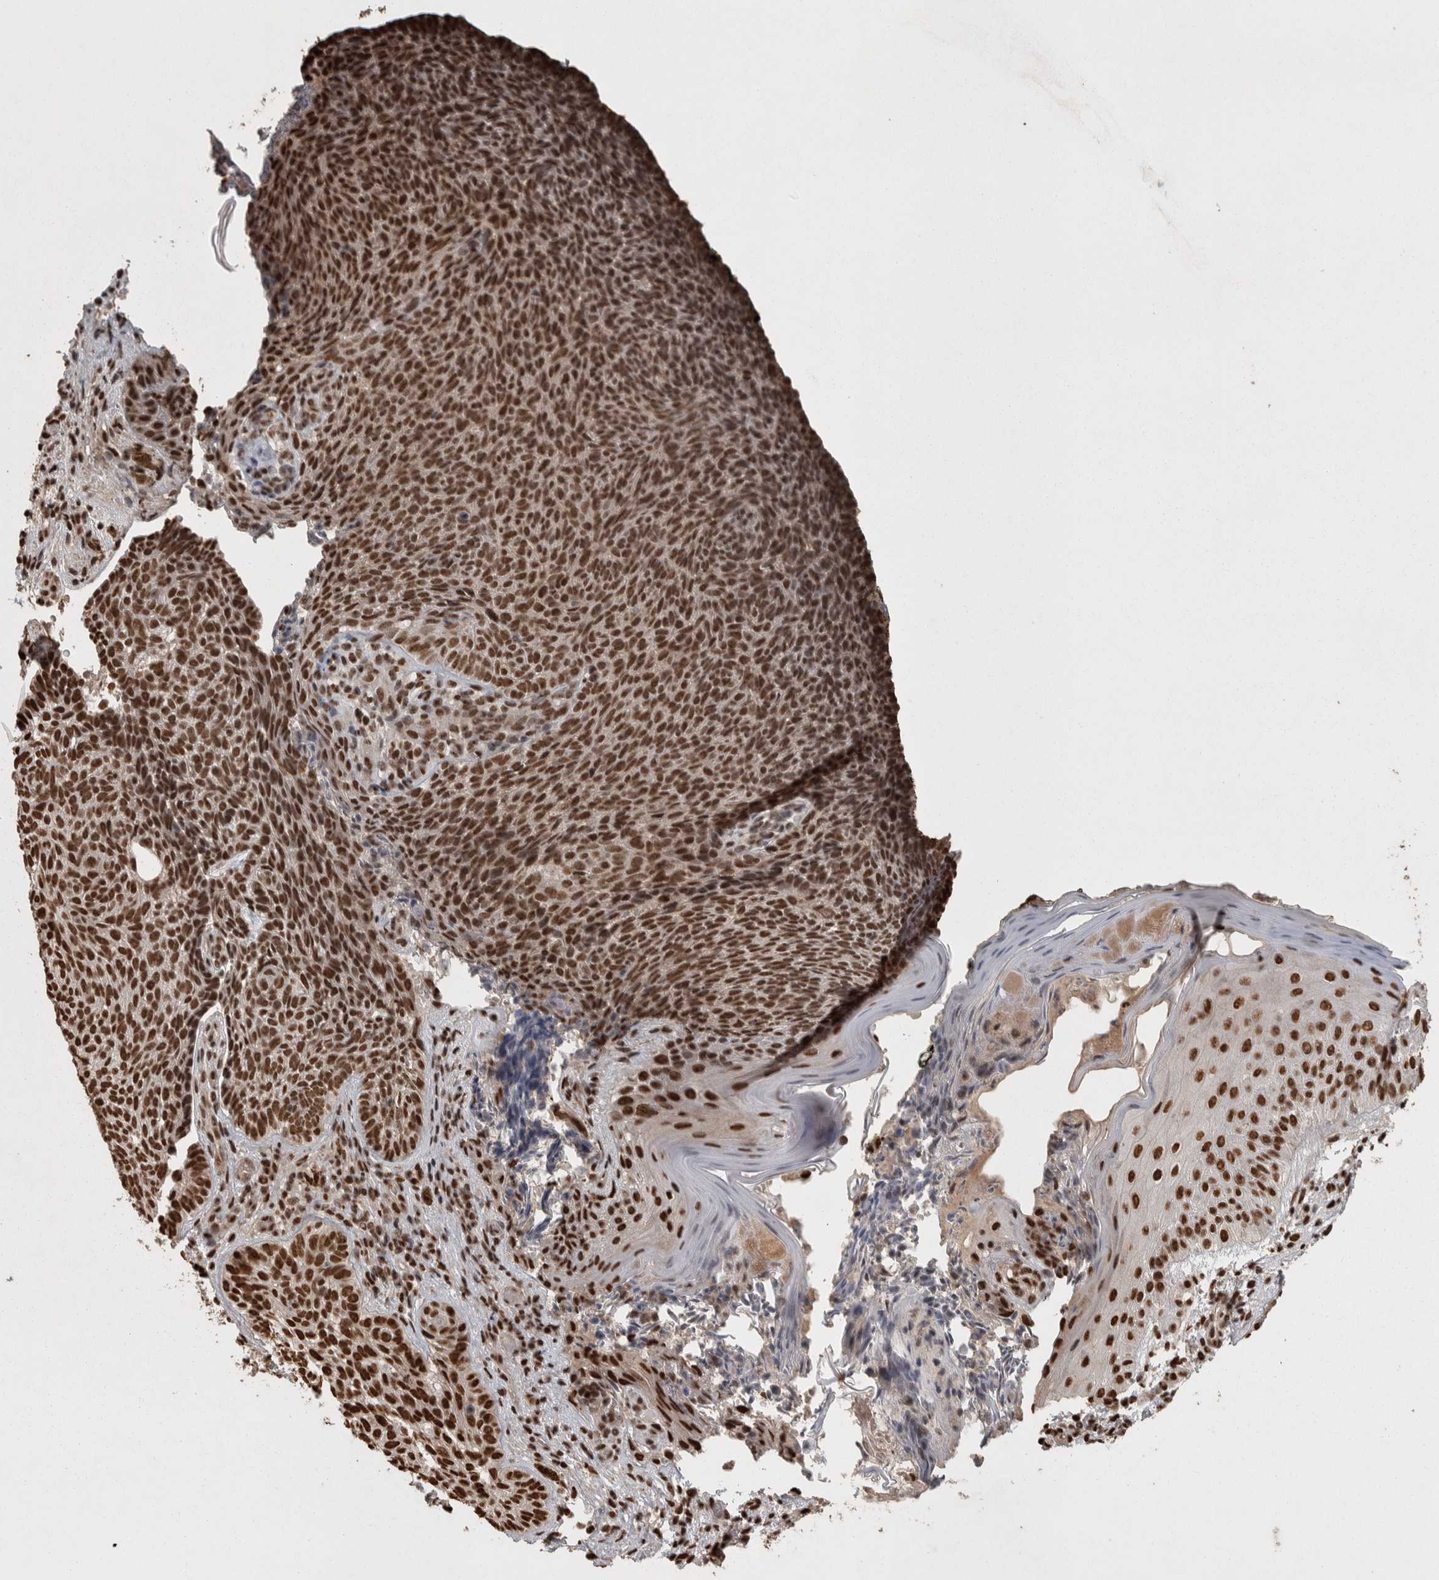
{"staining": {"intensity": "strong", "quantity": ">75%", "location": "nuclear"}, "tissue": "skin cancer", "cell_type": "Tumor cells", "image_type": "cancer", "snomed": [{"axis": "morphology", "description": "Basal cell carcinoma"}, {"axis": "topography", "description": "Skin"}], "caption": "Immunohistochemical staining of skin cancer (basal cell carcinoma) exhibits high levels of strong nuclear protein staining in approximately >75% of tumor cells. The staining was performed using DAB to visualize the protein expression in brown, while the nuclei were stained in blue with hematoxylin (Magnification: 20x).", "gene": "ZFHX4", "patient": {"sex": "male", "age": 61}}